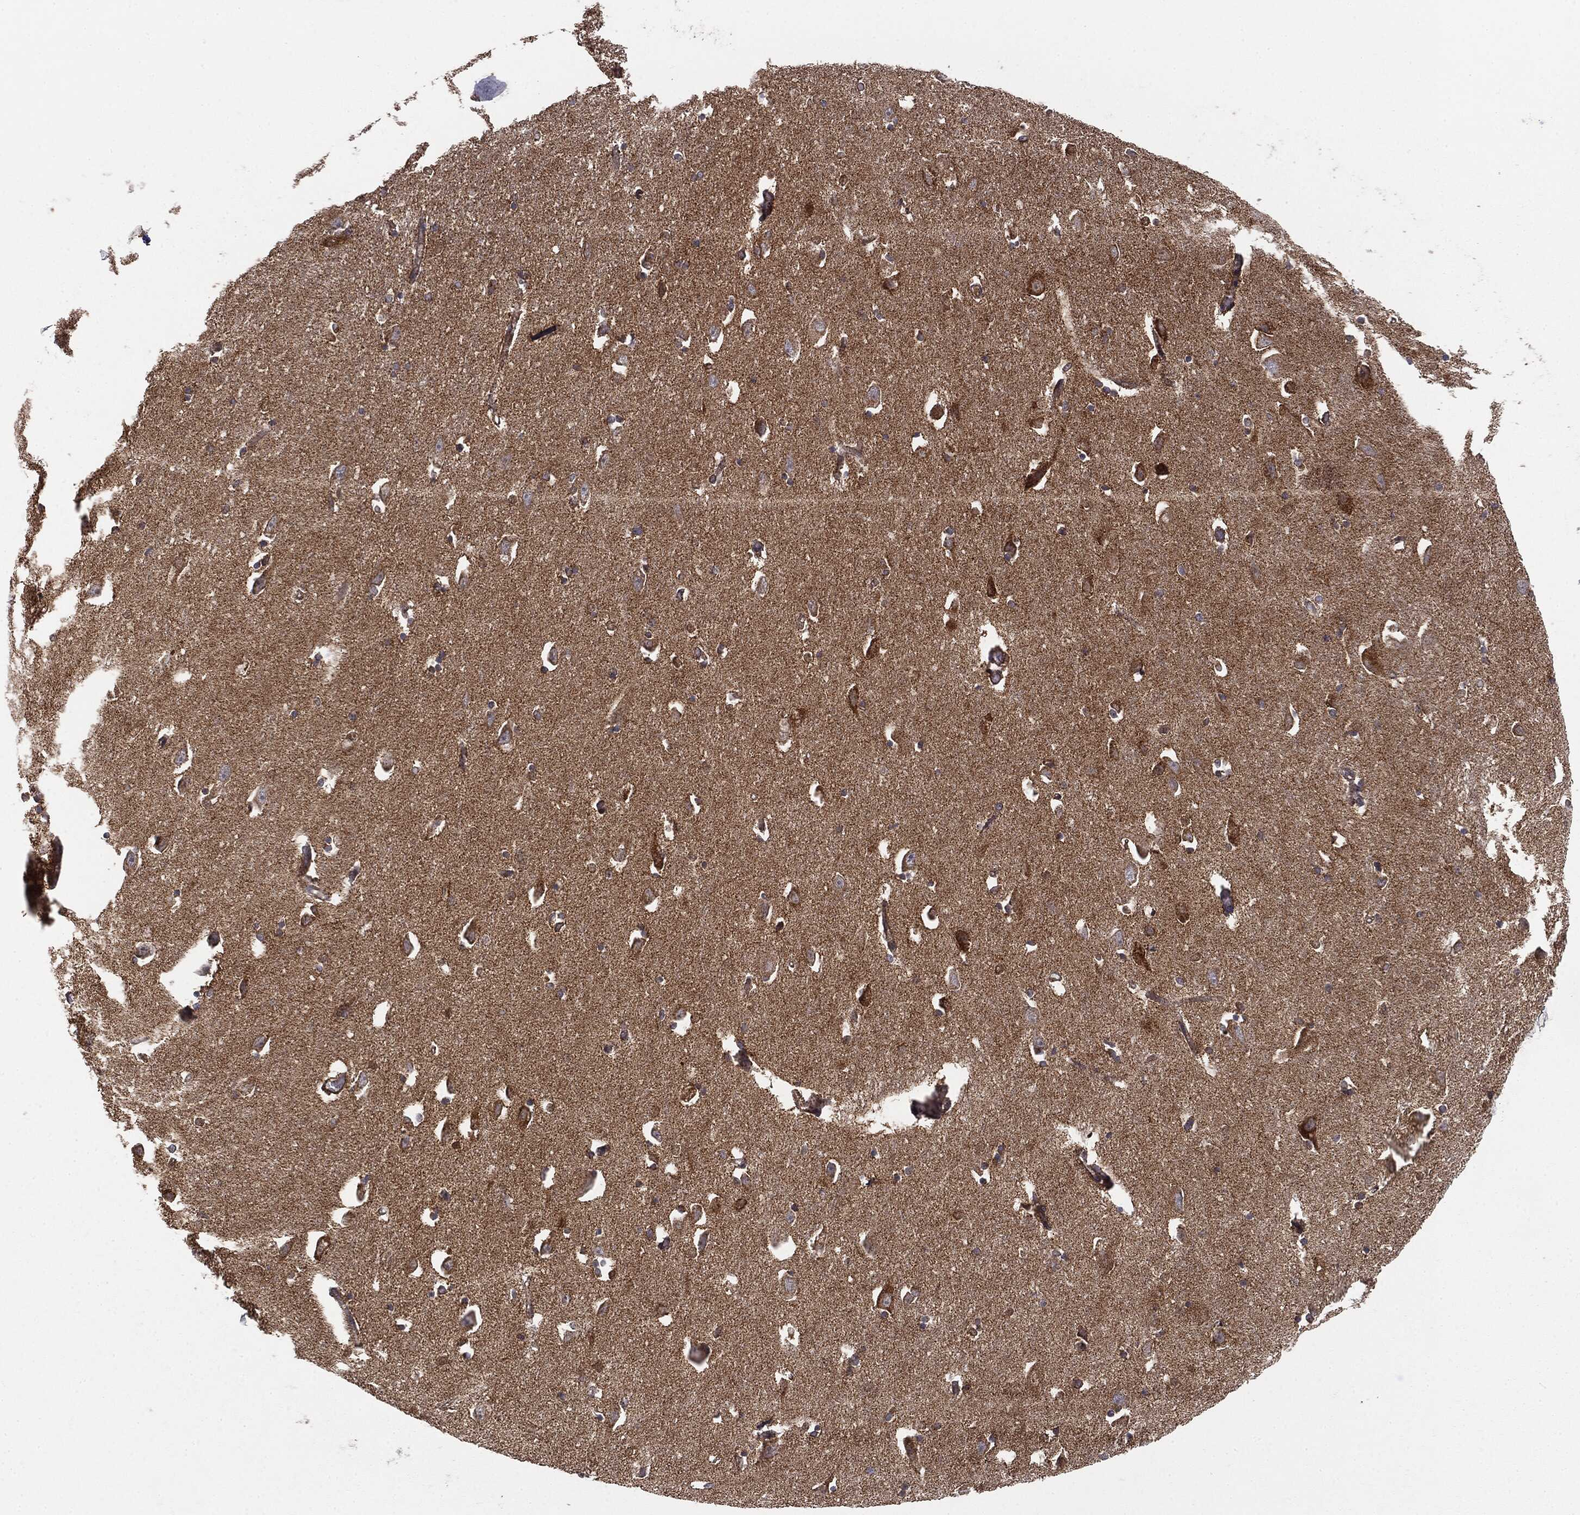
{"staining": {"intensity": "negative", "quantity": "none", "location": "none"}, "tissue": "hippocampus", "cell_type": "Glial cells", "image_type": "normal", "snomed": [{"axis": "morphology", "description": "Normal tissue, NOS"}, {"axis": "topography", "description": "Lateral ventricle wall"}, {"axis": "topography", "description": "Hippocampus"}], "caption": "Hippocampus was stained to show a protein in brown. There is no significant expression in glial cells.", "gene": "MTOR", "patient": {"sex": "female", "age": 63}}